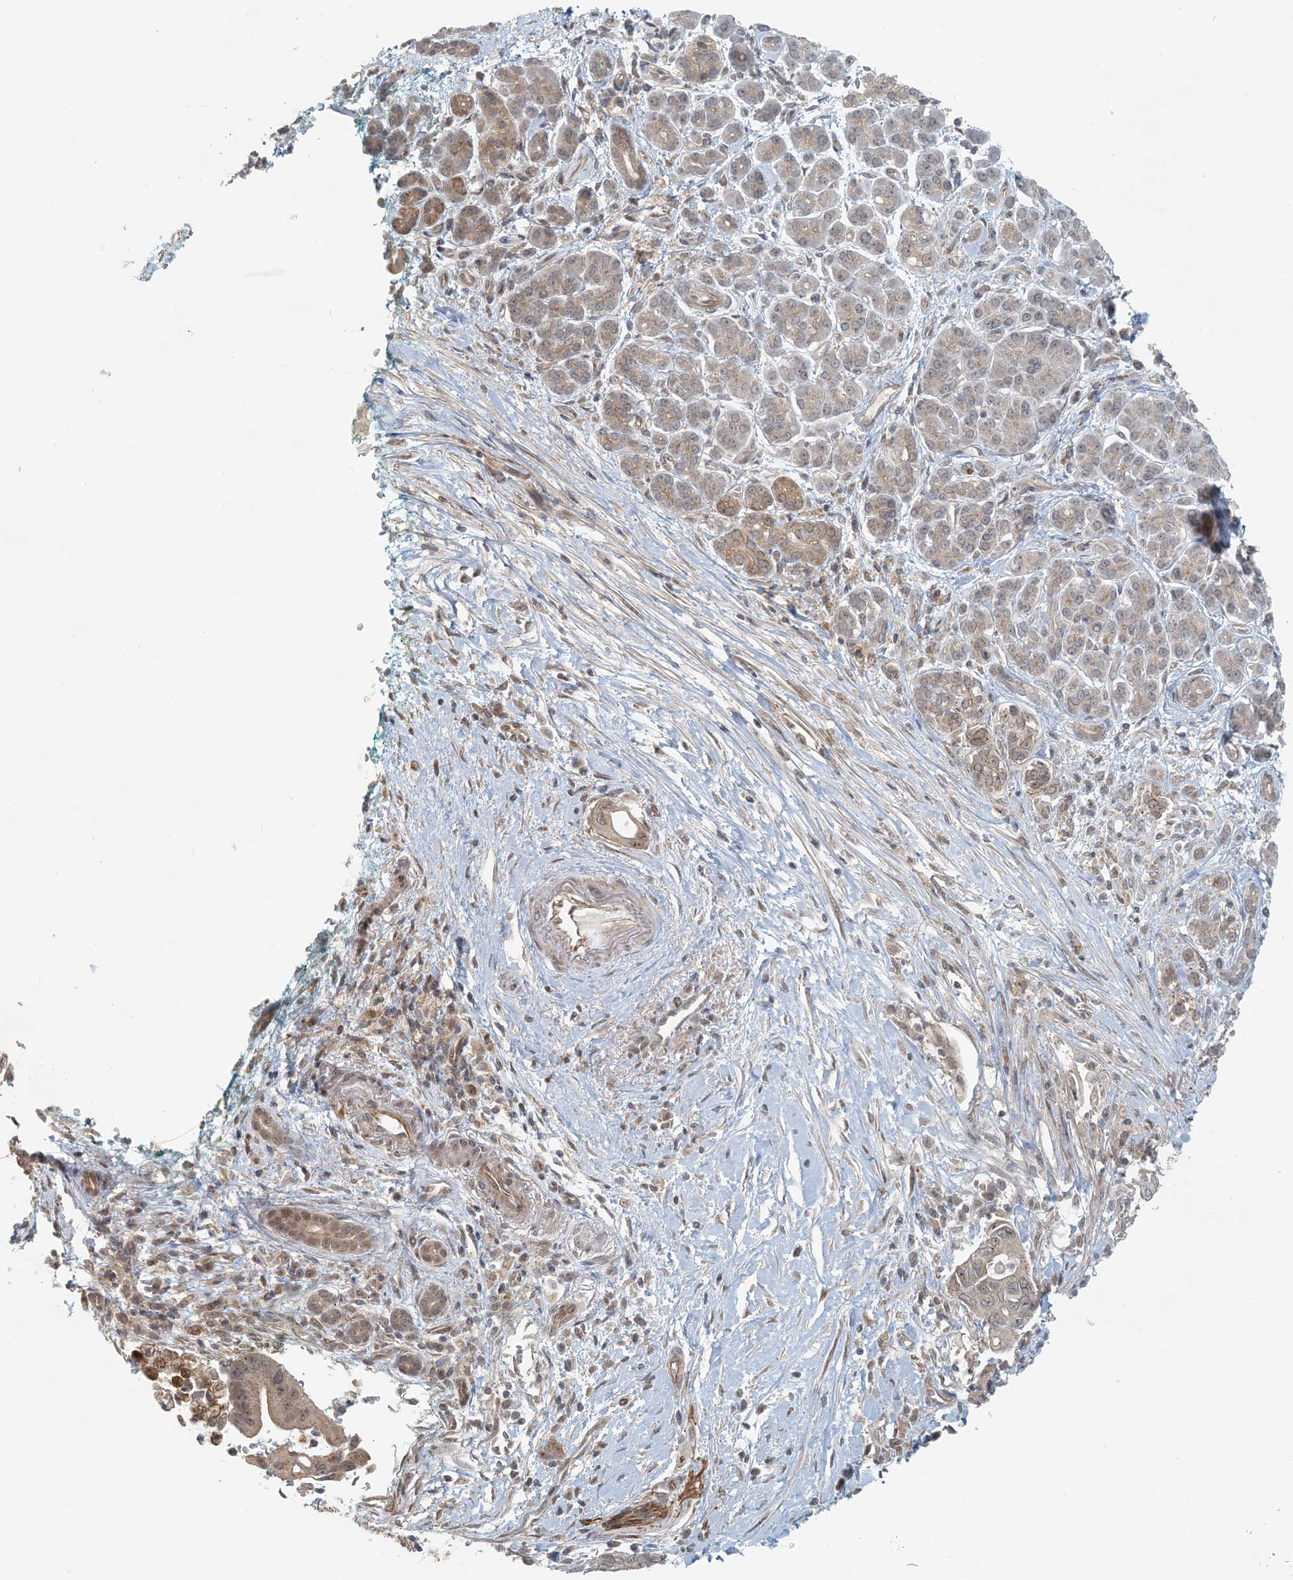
{"staining": {"intensity": "weak", "quantity": "25%-75%", "location": "cytoplasmic/membranous,nuclear"}, "tissue": "pancreatic cancer", "cell_type": "Tumor cells", "image_type": "cancer", "snomed": [{"axis": "morphology", "description": "Adenocarcinoma, NOS"}, {"axis": "topography", "description": "Pancreas"}], "caption": "About 25%-75% of tumor cells in human pancreatic cancer display weak cytoplasmic/membranous and nuclear protein positivity as visualized by brown immunohistochemical staining.", "gene": "OBI1", "patient": {"sex": "male", "age": 78}}